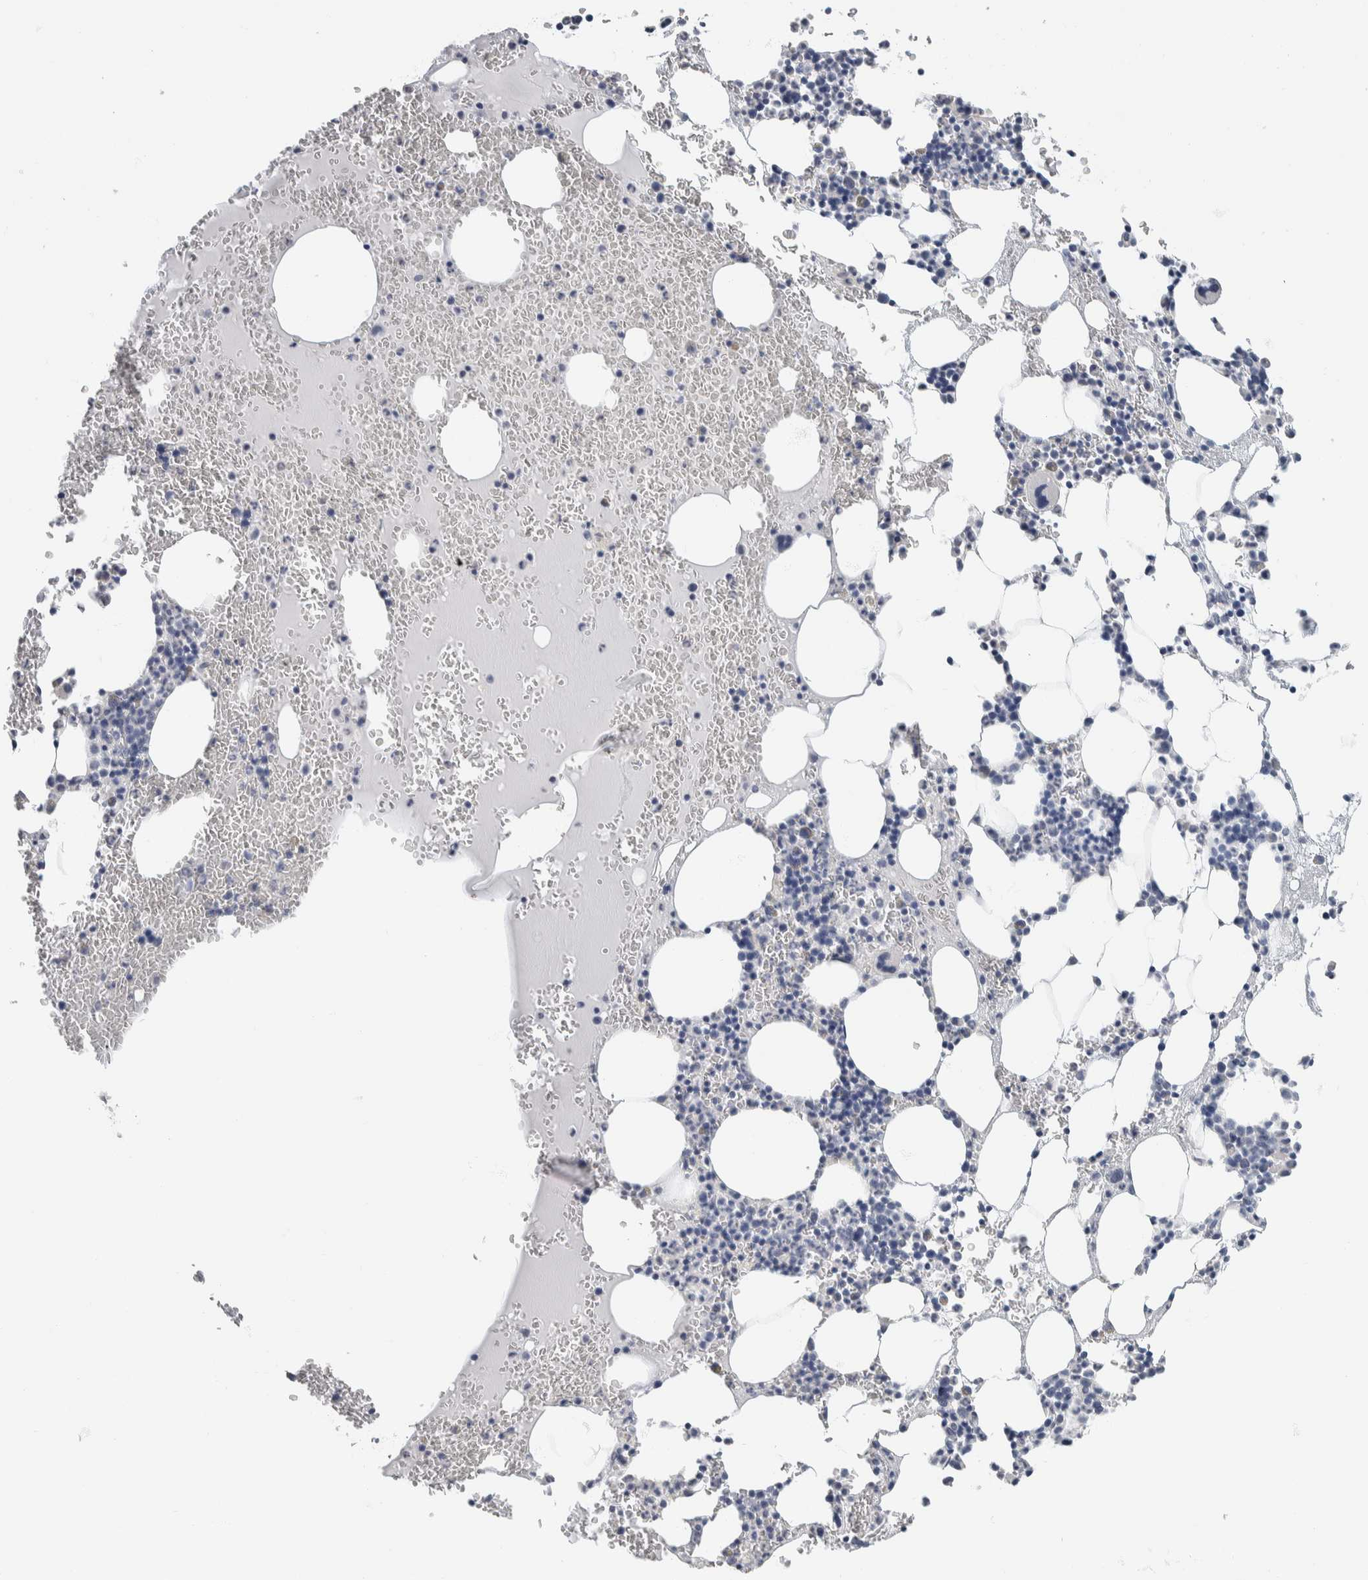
{"staining": {"intensity": "negative", "quantity": "none", "location": "none"}, "tissue": "bone marrow", "cell_type": "Hematopoietic cells", "image_type": "normal", "snomed": [{"axis": "morphology", "description": "Normal tissue, NOS"}, {"axis": "morphology", "description": "Inflammation, NOS"}, {"axis": "topography", "description": "Bone marrow"}], "caption": "This photomicrograph is of benign bone marrow stained with immunohistochemistry to label a protein in brown with the nuclei are counter-stained blue. There is no staining in hematopoietic cells.", "gene": "NEFM", "patient": {"sex": "female", "age": 67}}